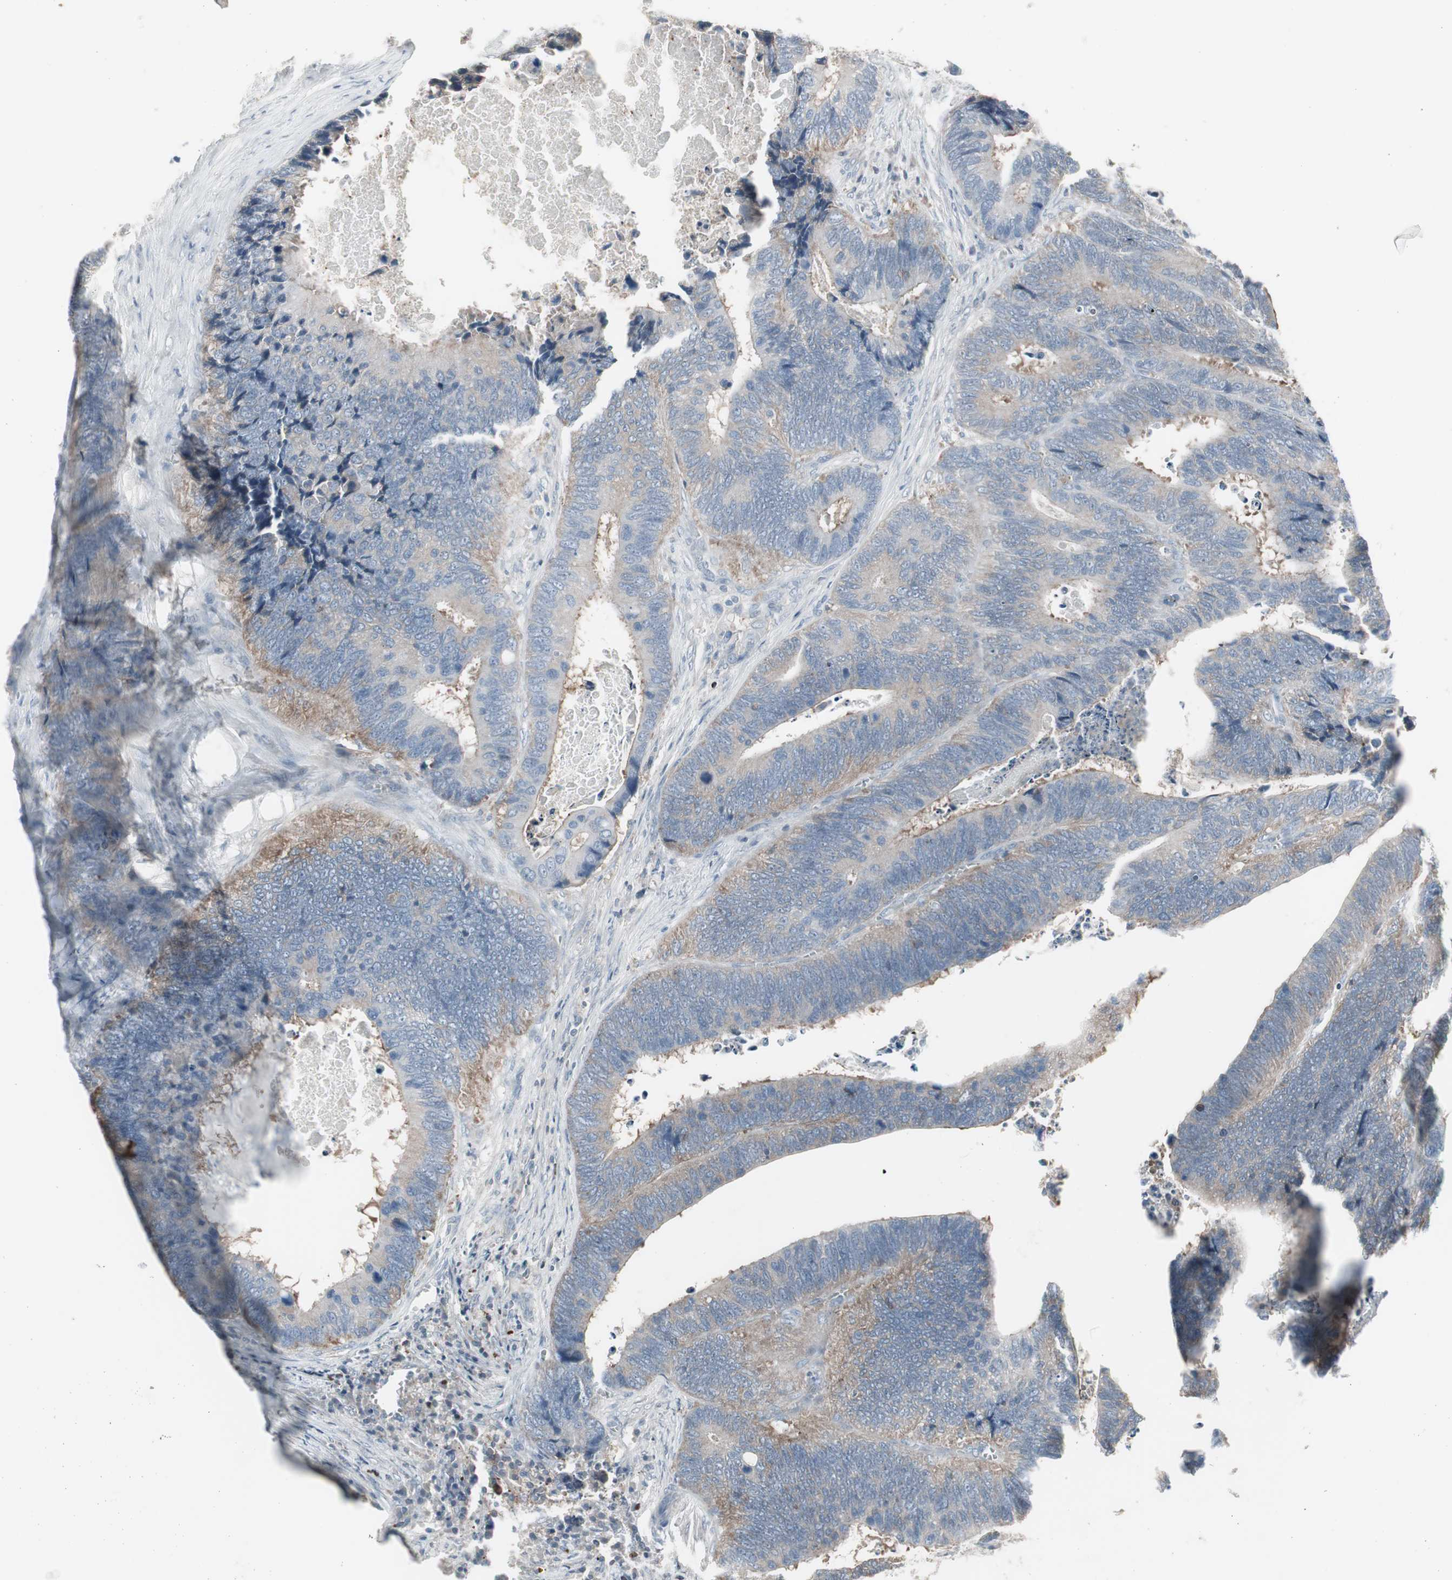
{"staining": {"intensity": "weak", "quantity": "25%-75%", "location": "cytoplasmic/membranous"}, "tissue": "colorectal cancer", "cell_type": "Tumor cells", "image_type": "cancer", "snomed": [{"axis": "morphology", "description": "Adenocarcinoma, NOS"}, {"axis": "topography", "description": "Colon"}], "caption": "Protein analysis of colorectal cancer tissue demonstrates weak cytoplasmic/membranous staining in approximately 25%-75% of tumor cells.", "gene": "ZSCAN32", "patient": {"sex": "male", "age": 72}}